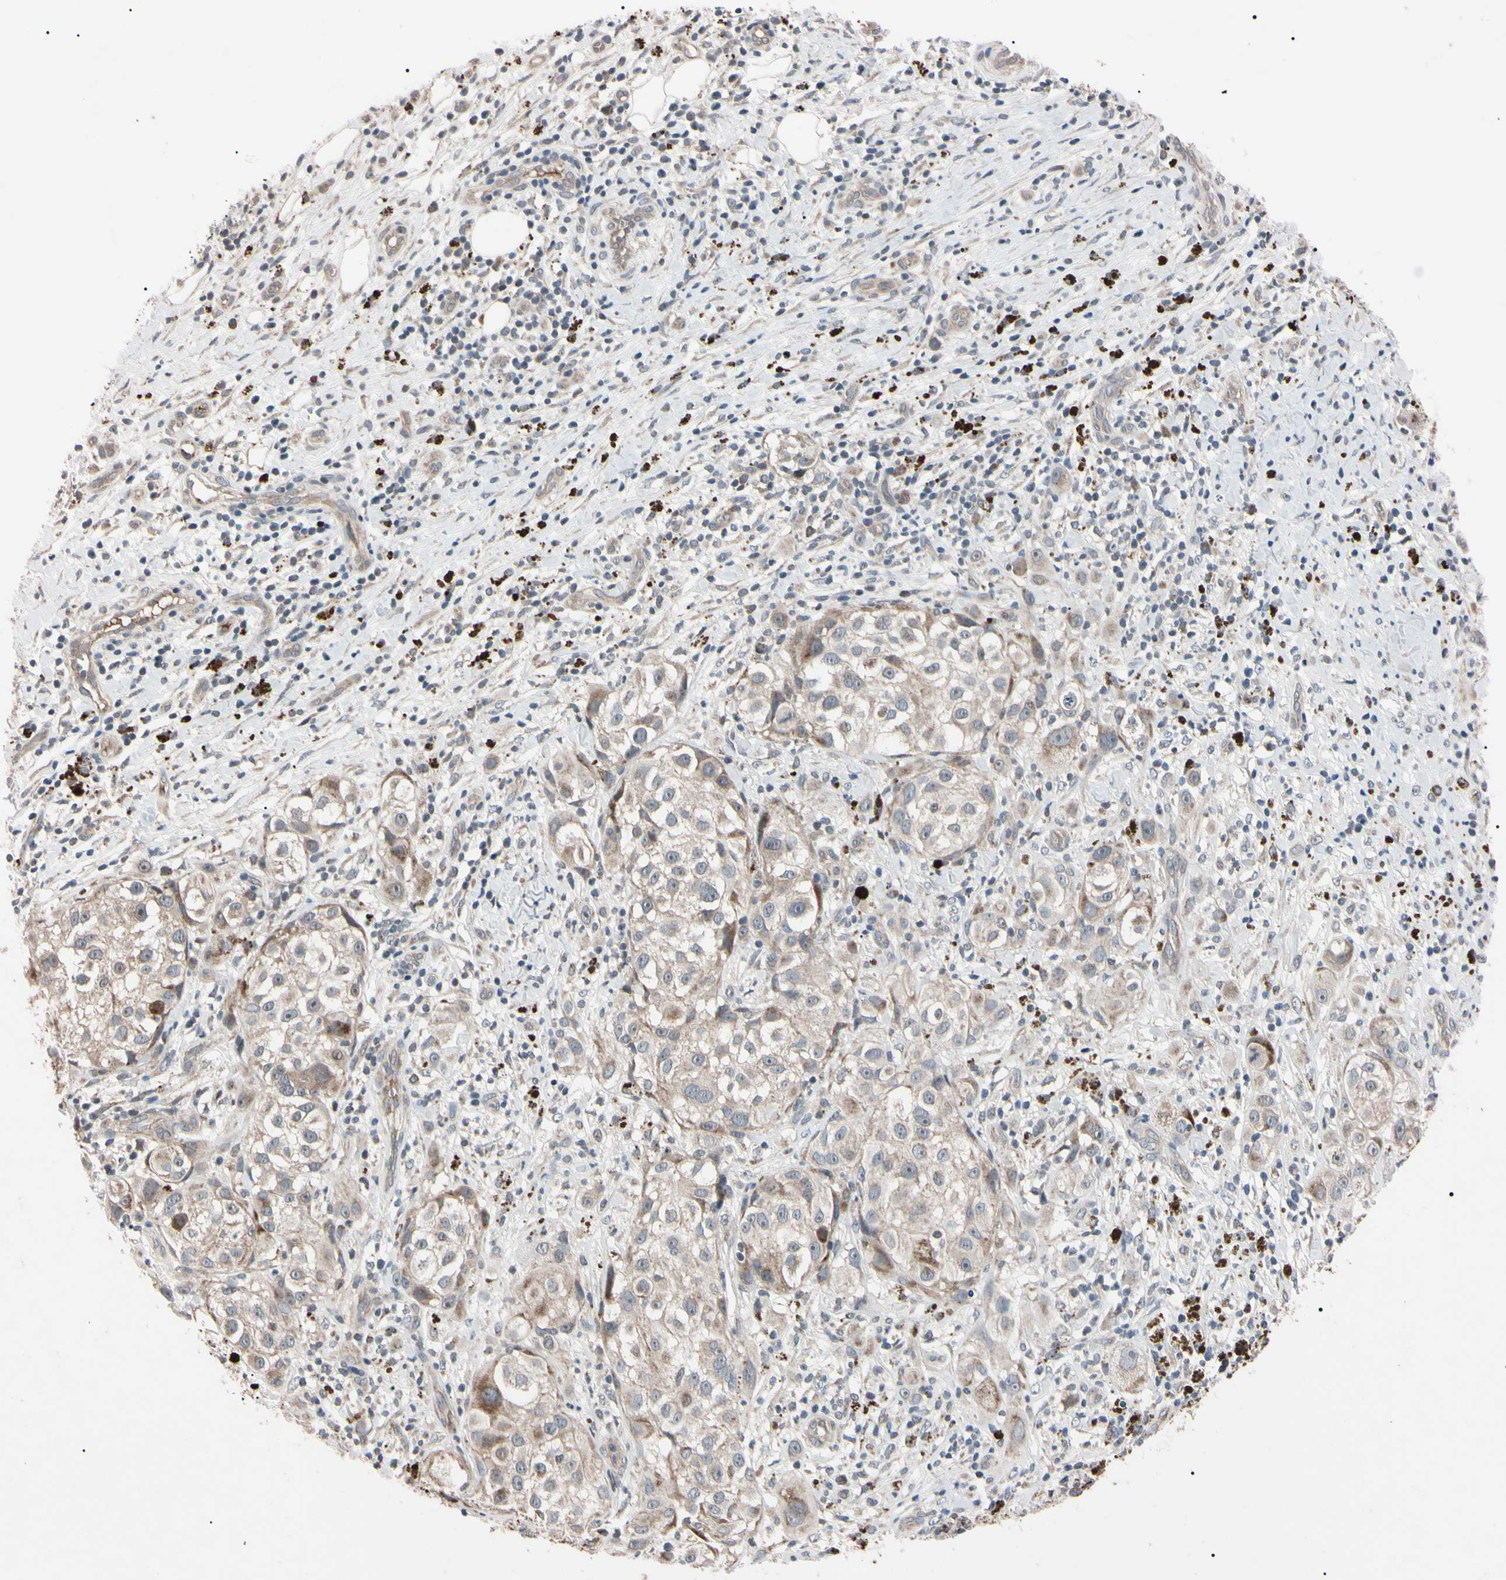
{"staining": {"intensity": "weak", "quantity": "25%-75%", "location": "cytoplasmic/membranous"}, "tissue": "melanoma", "cell_type": "Tumor cells", "image_type": "cancer", "snomed": [{"axis": "morphology", "description": "Necrosis, NOS"}, {"axis": "morphology", "description": "Malignant melanoma, NOS"}, {"axis": "topography", "description": "Skin"}], "caption": "This photomicrograph reveals immunohistochemistry staining of melanoma, with low weak cytoplasmic/membranous expression in approximately 25%-75% of tumor cells.", "gene": "TNFRSF1A", "patient": {"sex": "female", "age": 87}}